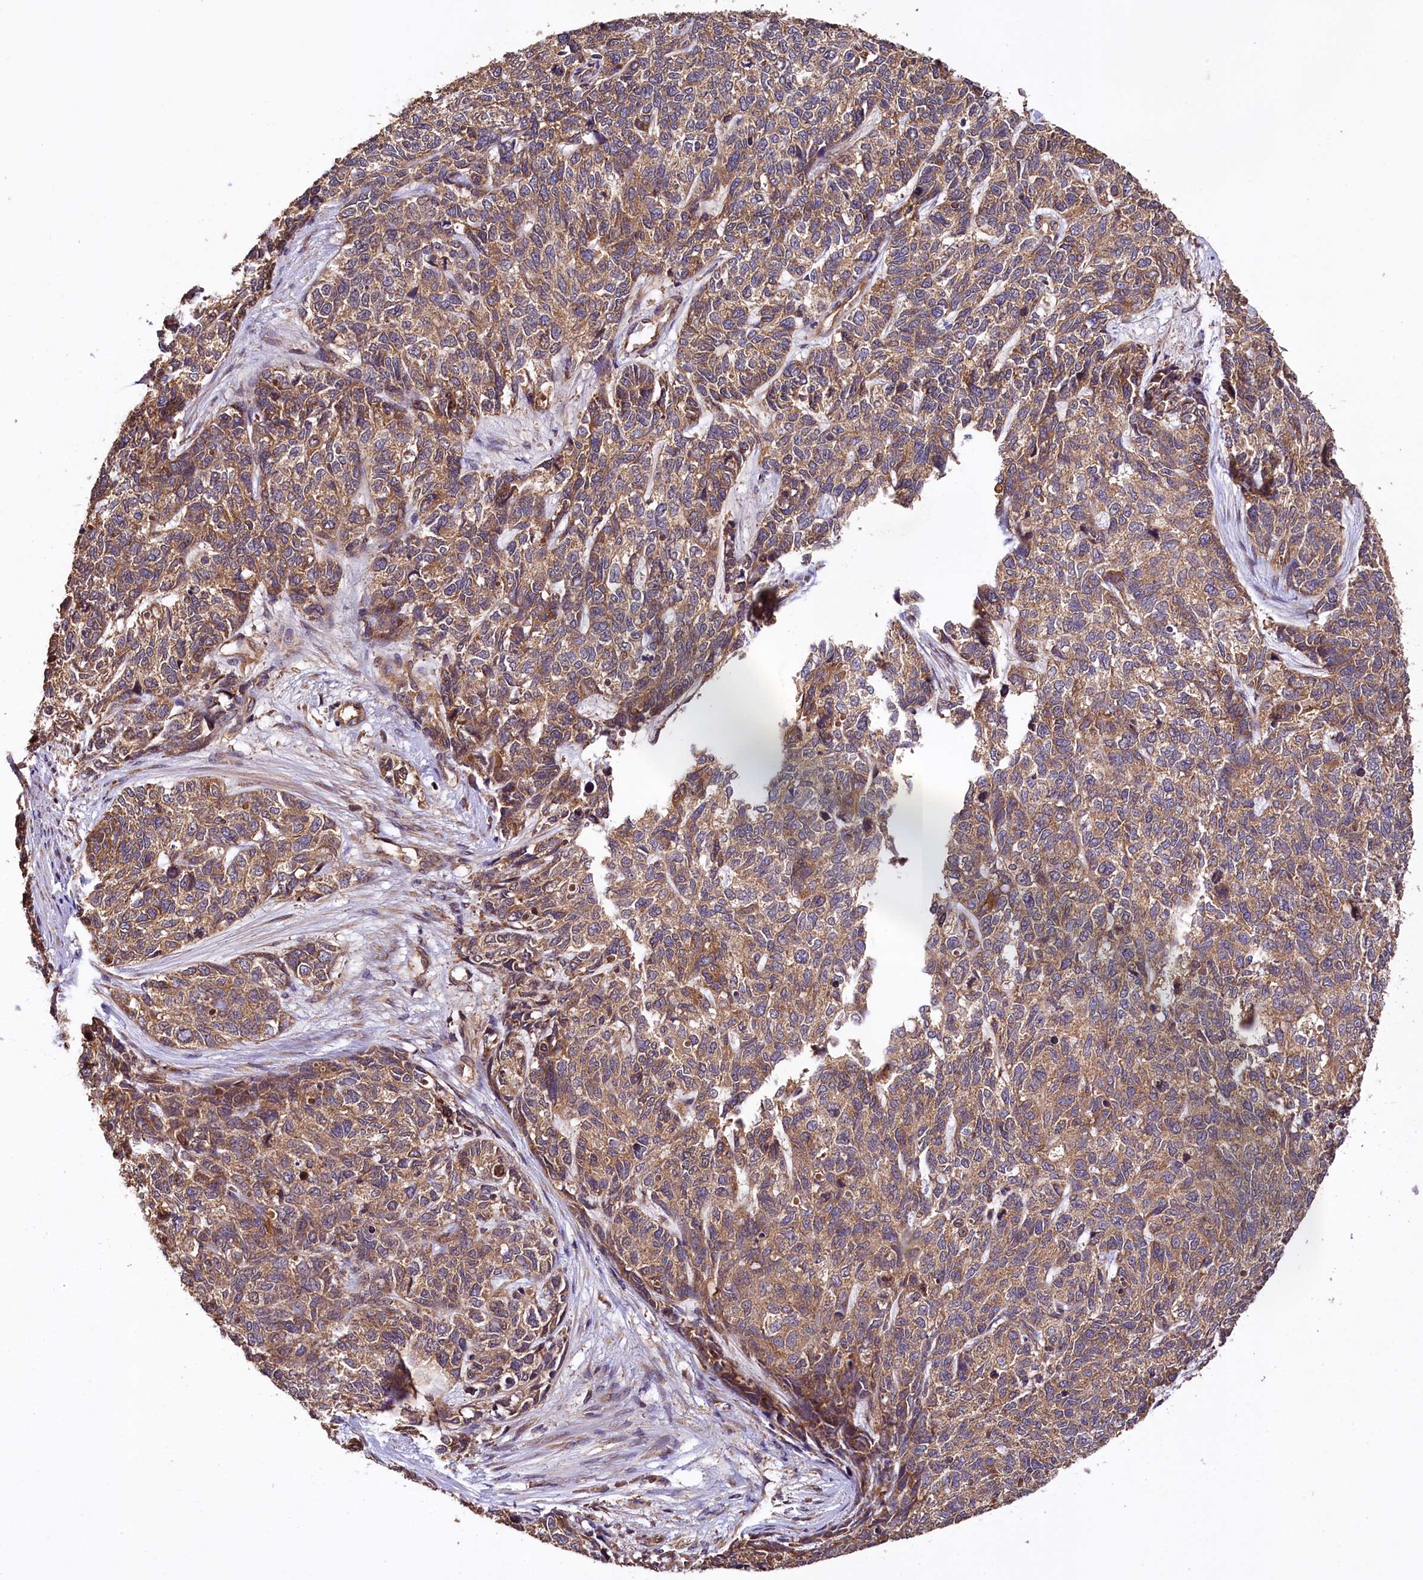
{"staining": {"intensity": "moderate", "quantity": ">75%", "location": "cytoplasmic/membranous"}, "tissue": "cervical cancer", "cell_type": "Tumor cells", "image_type": "cancer", "snomed": [{"axis": "morphology", "description": "Squamous cell carcinoma, NOS"}, {"axis": "topography", "description": "Cervix"}], "caption": "Immunohistochemical staining of cervical cancer demonstrates moderate cytoplasmic/membranous protein staining in about >75% of tumor cells.", "gene": "KLC2", "patient": {"sex": "female", "age": 63}}